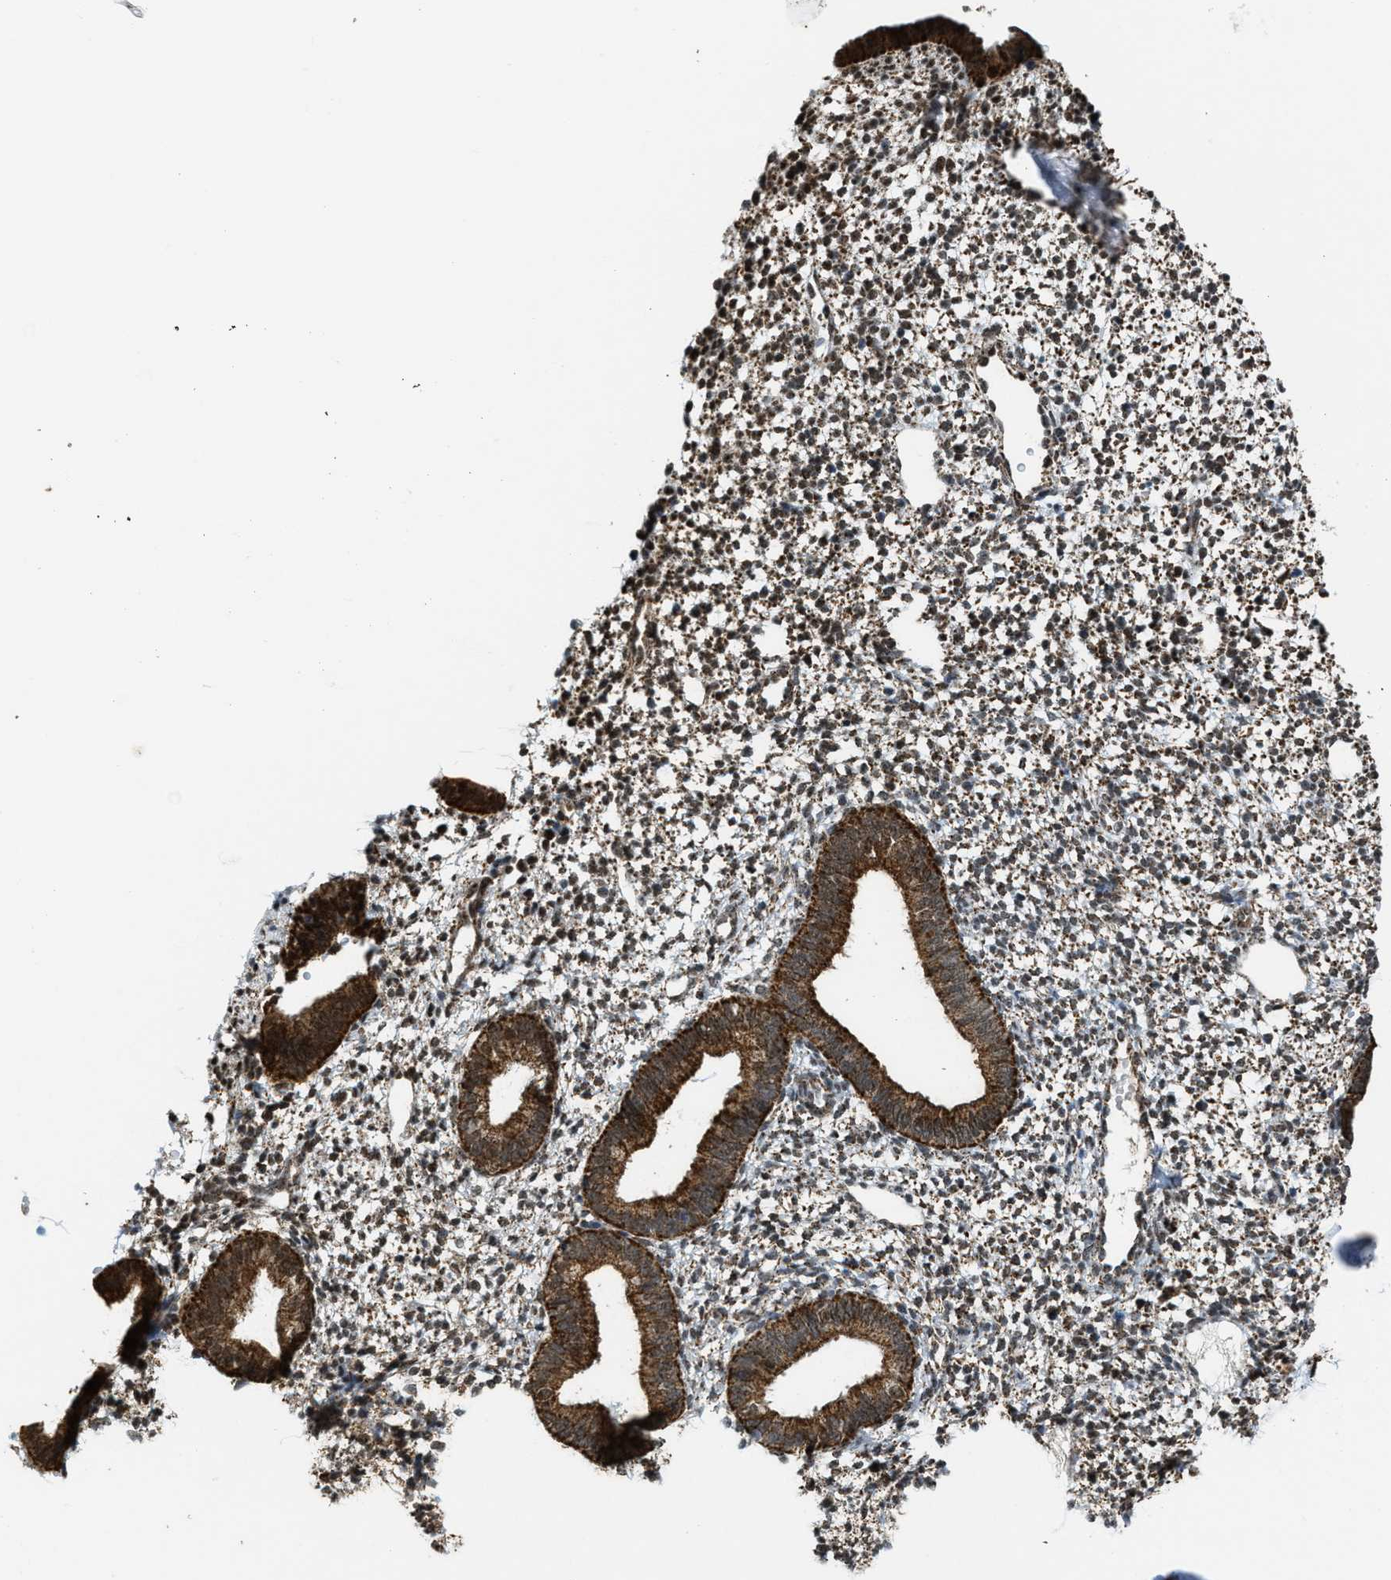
{"staining": {"intensity": "moderate", "quantity": ">75%", "location": "cytoplasmic/membranous"}, "tissue": "endometrium", "cell_type": "Cells in endometrial stroma", "image_type": "normal", "snomed": [{"axis": "morphology", "description": "Normal tissue, NOS"}, {"axis": "topography", "description": "Endometrium"}], "caption": "An image showing moderate cytoplasmic/membranous expression in approximately >75% of cells in endometrial stroma in normal endometrium, as visualized by brown immunohistochemical staining.", "gene": "HIBADH", "patient": {"sex": "female", "age": 46}}